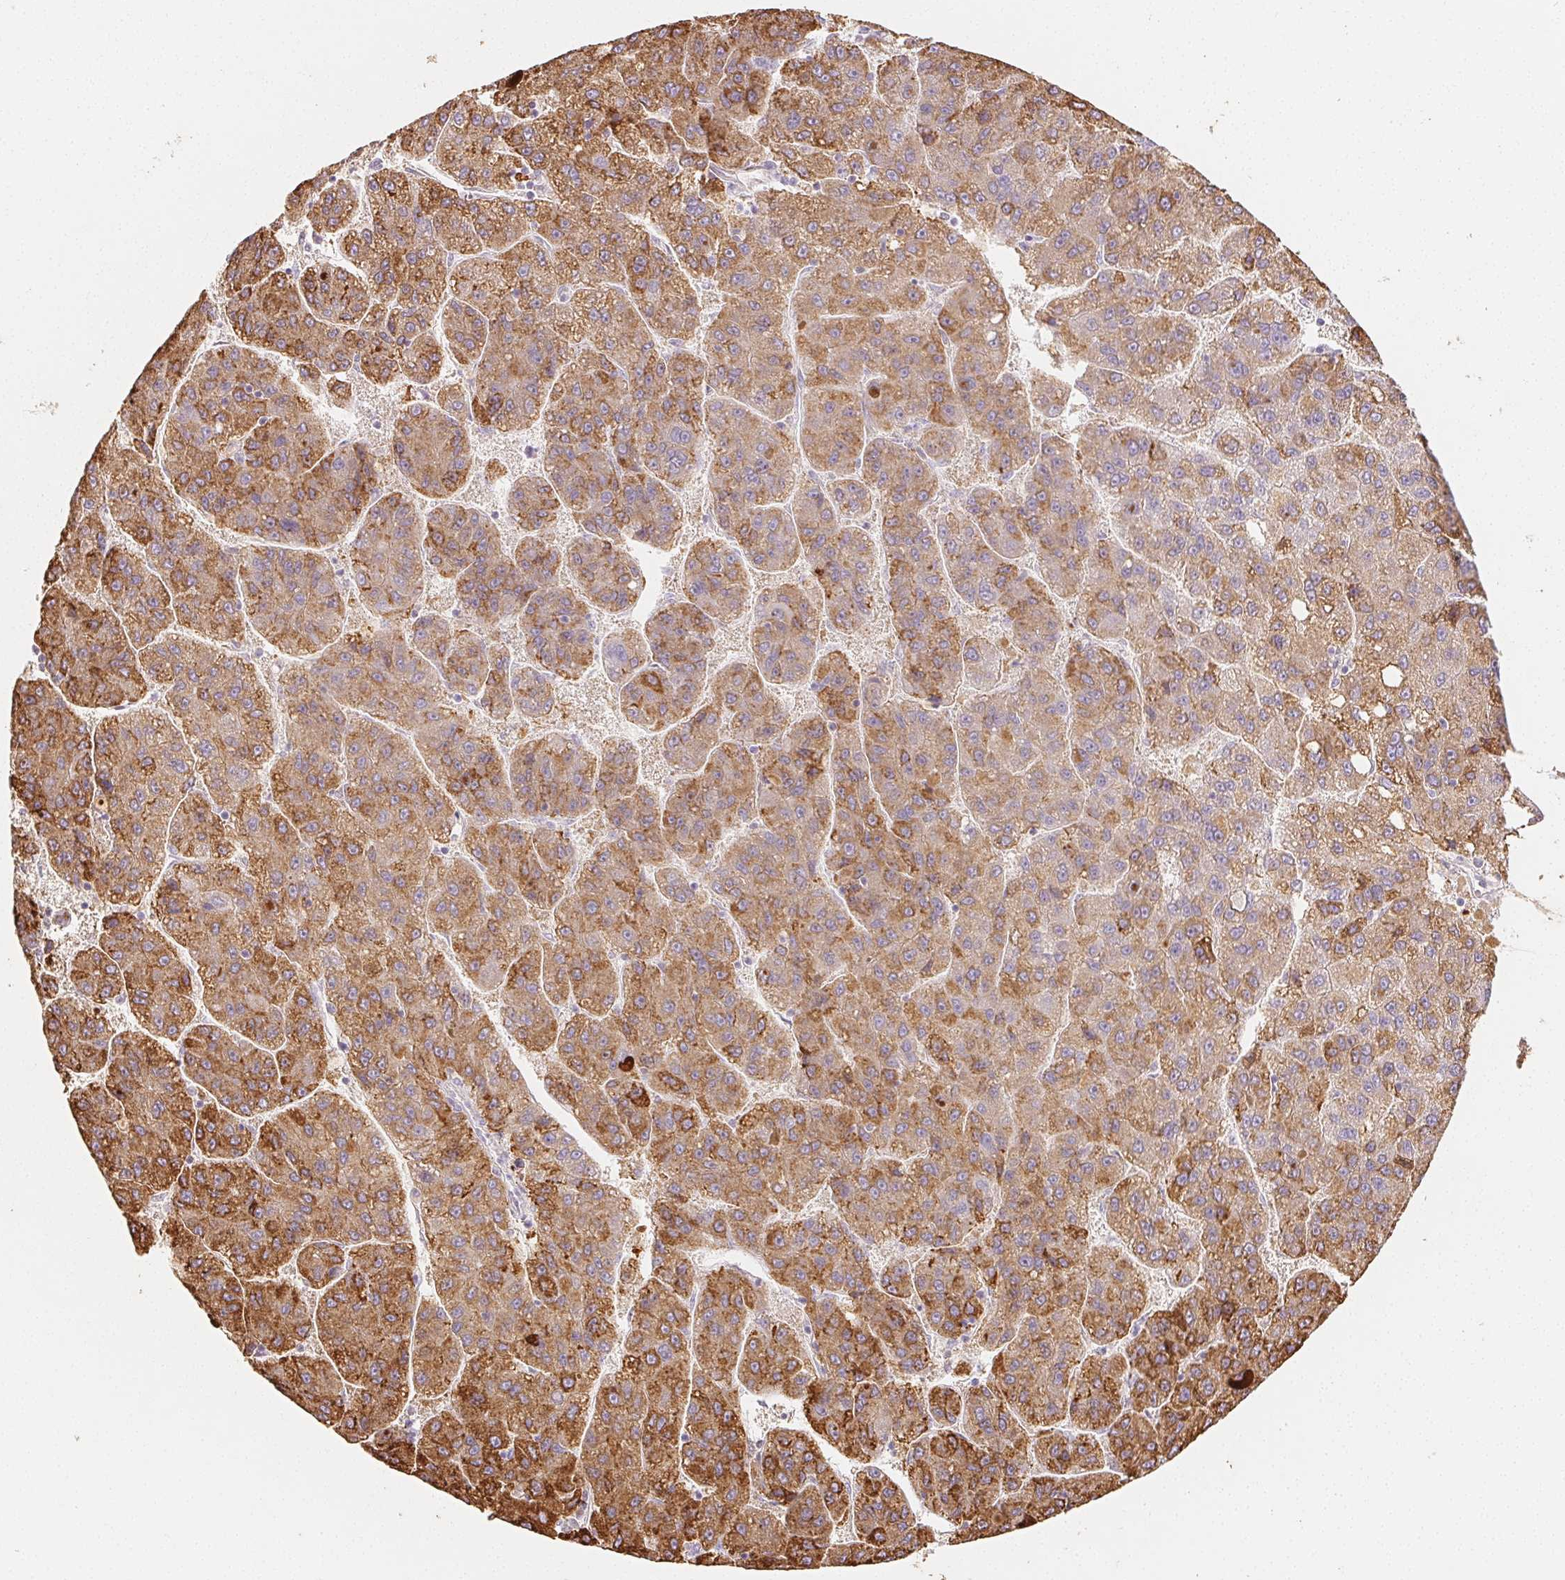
{"staining": {"intensity": "strong", "quantity": ">75%", "location": "cytoplasmic/membranous"}, "tissue": "liver cancer", "cell_type": "Tumor cells", "image_type": "cancer", "snomed": [{"axis": "morphology", "description": "Carcinoma, Hepatocellular, NOS"}, {"axis": "topography", "description": "Liver"}], "caption": "A brown stain labels strong cytoplasmic/membranous positivity of a protein in liver cancer (hepatocellular carcinoma) tumor cells.", "gene": "ACVR1B", "patient": {"sex": "female", "age": 82}}